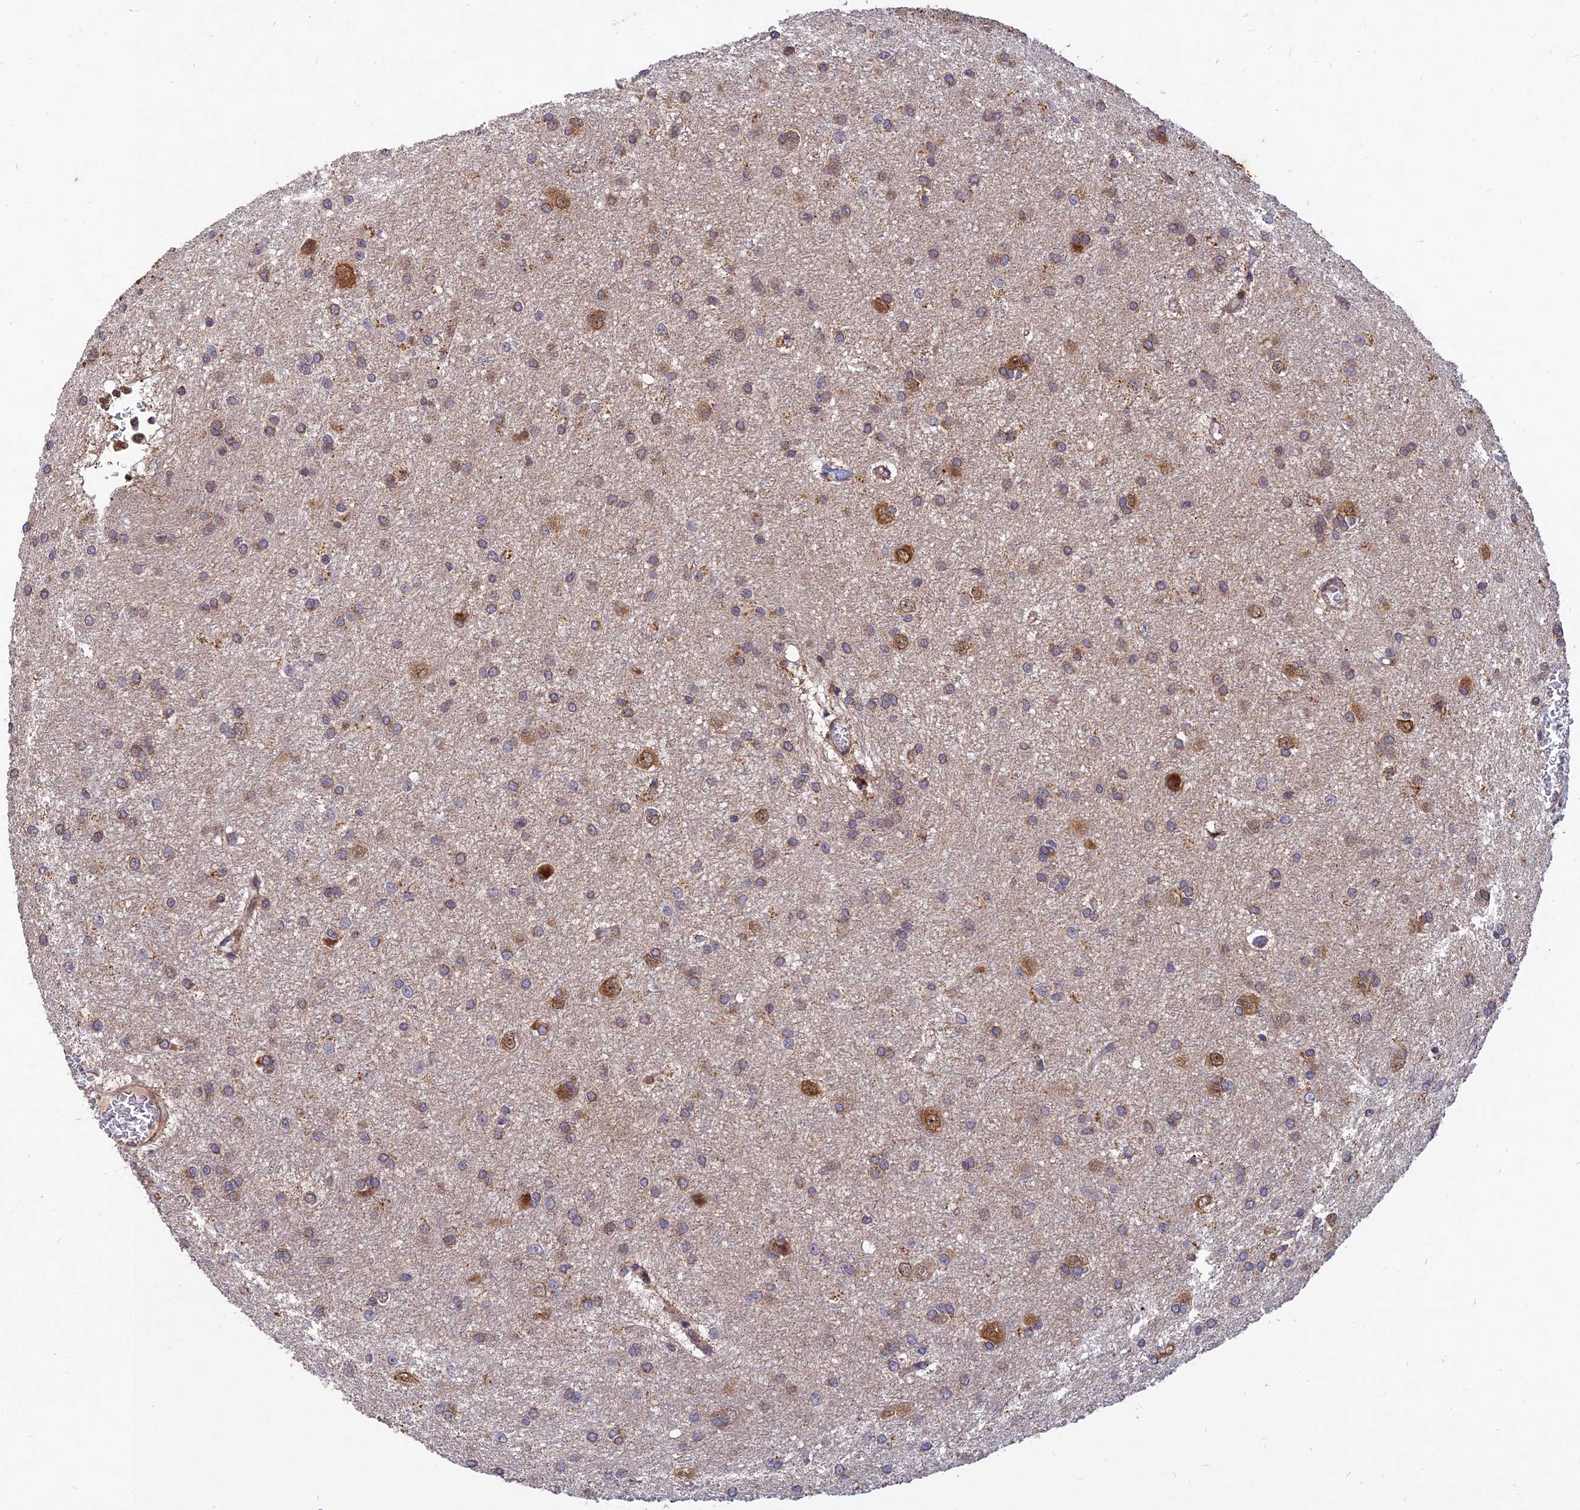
{"staining": {"intensity": "moderate", "quantity": "<25%", "location": "cytoplasmic/membranous,nuclear"}, "tissue": "glioma", "cell_type": "Tumor cells", "image_type": "cancer", "snomed": [{"axis": "morphology", "description": "Glioma, malignant, High grade"}, {"axis": "topography", "description": "Brain"}], "caption": "Immunohistochemistry image of glioma stained for a protein (brown), which demonstrates low levels of moderate cytoplasmic/membranous and nuclear expression in about <25% of tumor cells.", "gene": "RELCH", "patient": {"sex": "female", "age": 50}}